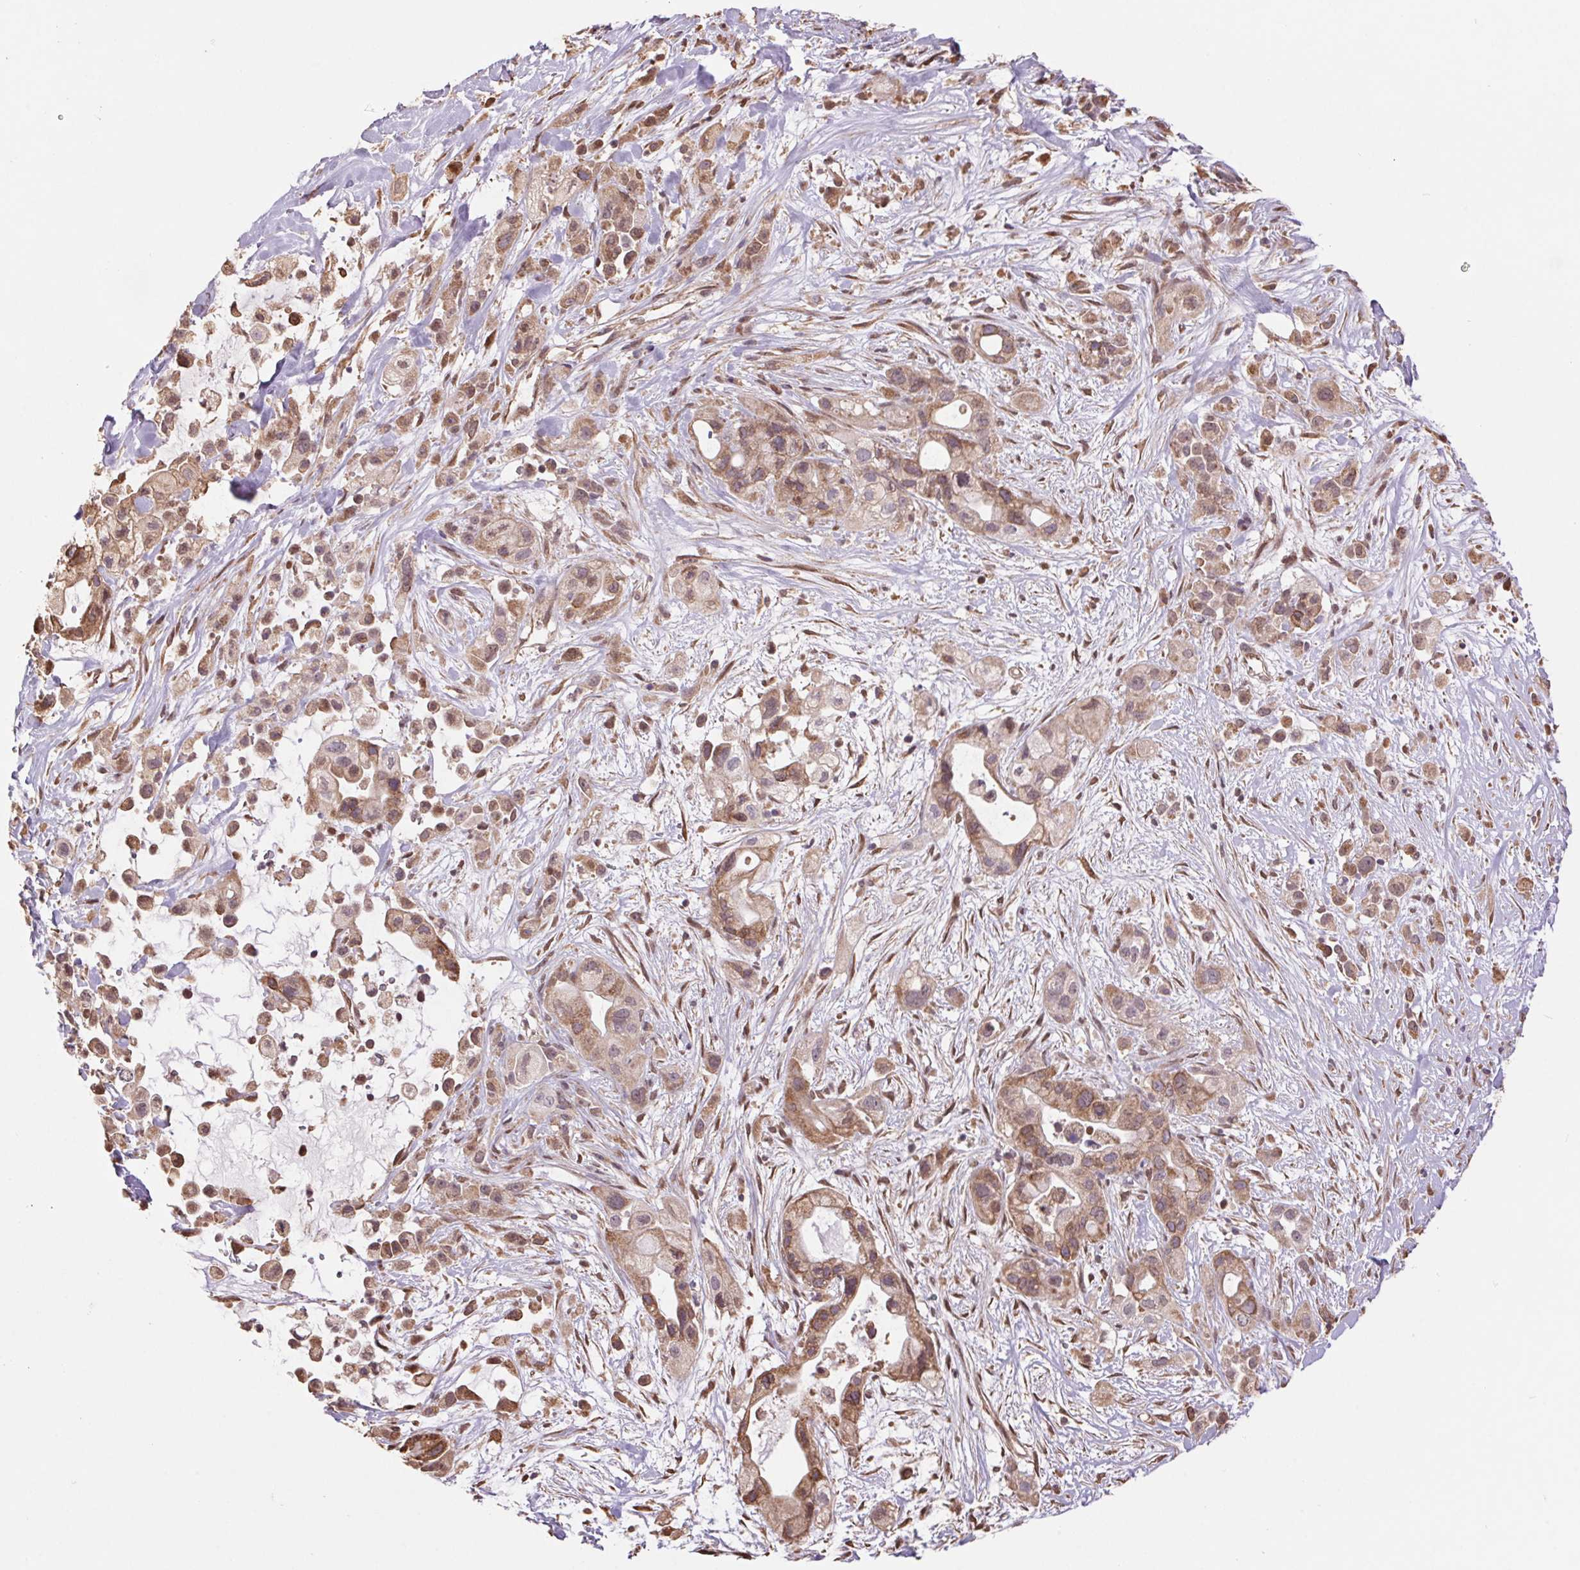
{"staining": {"intensity": "moderate", "quantity": "25%-75%", "location": "cytoplasmic/membranous,nuclear"}, "tissue": "pancreatic cancer", "cell_type": "Tumor cells", "image_type": "cancer", "snomed": [{"axis": "morphology", "description": "Adenocarcinoma, NOS"}, {"axis": "topography", "description": "Pancreas"}], "caption": "Protein staining demonstrates moderate cytoplasmic/membranous and nuclear expression in about 25%-75% of tumor cells in pancreatic cancer (adenocarcinoma).", "gene": "CUTA", "patient": {"sex": "male", "age": 44}}